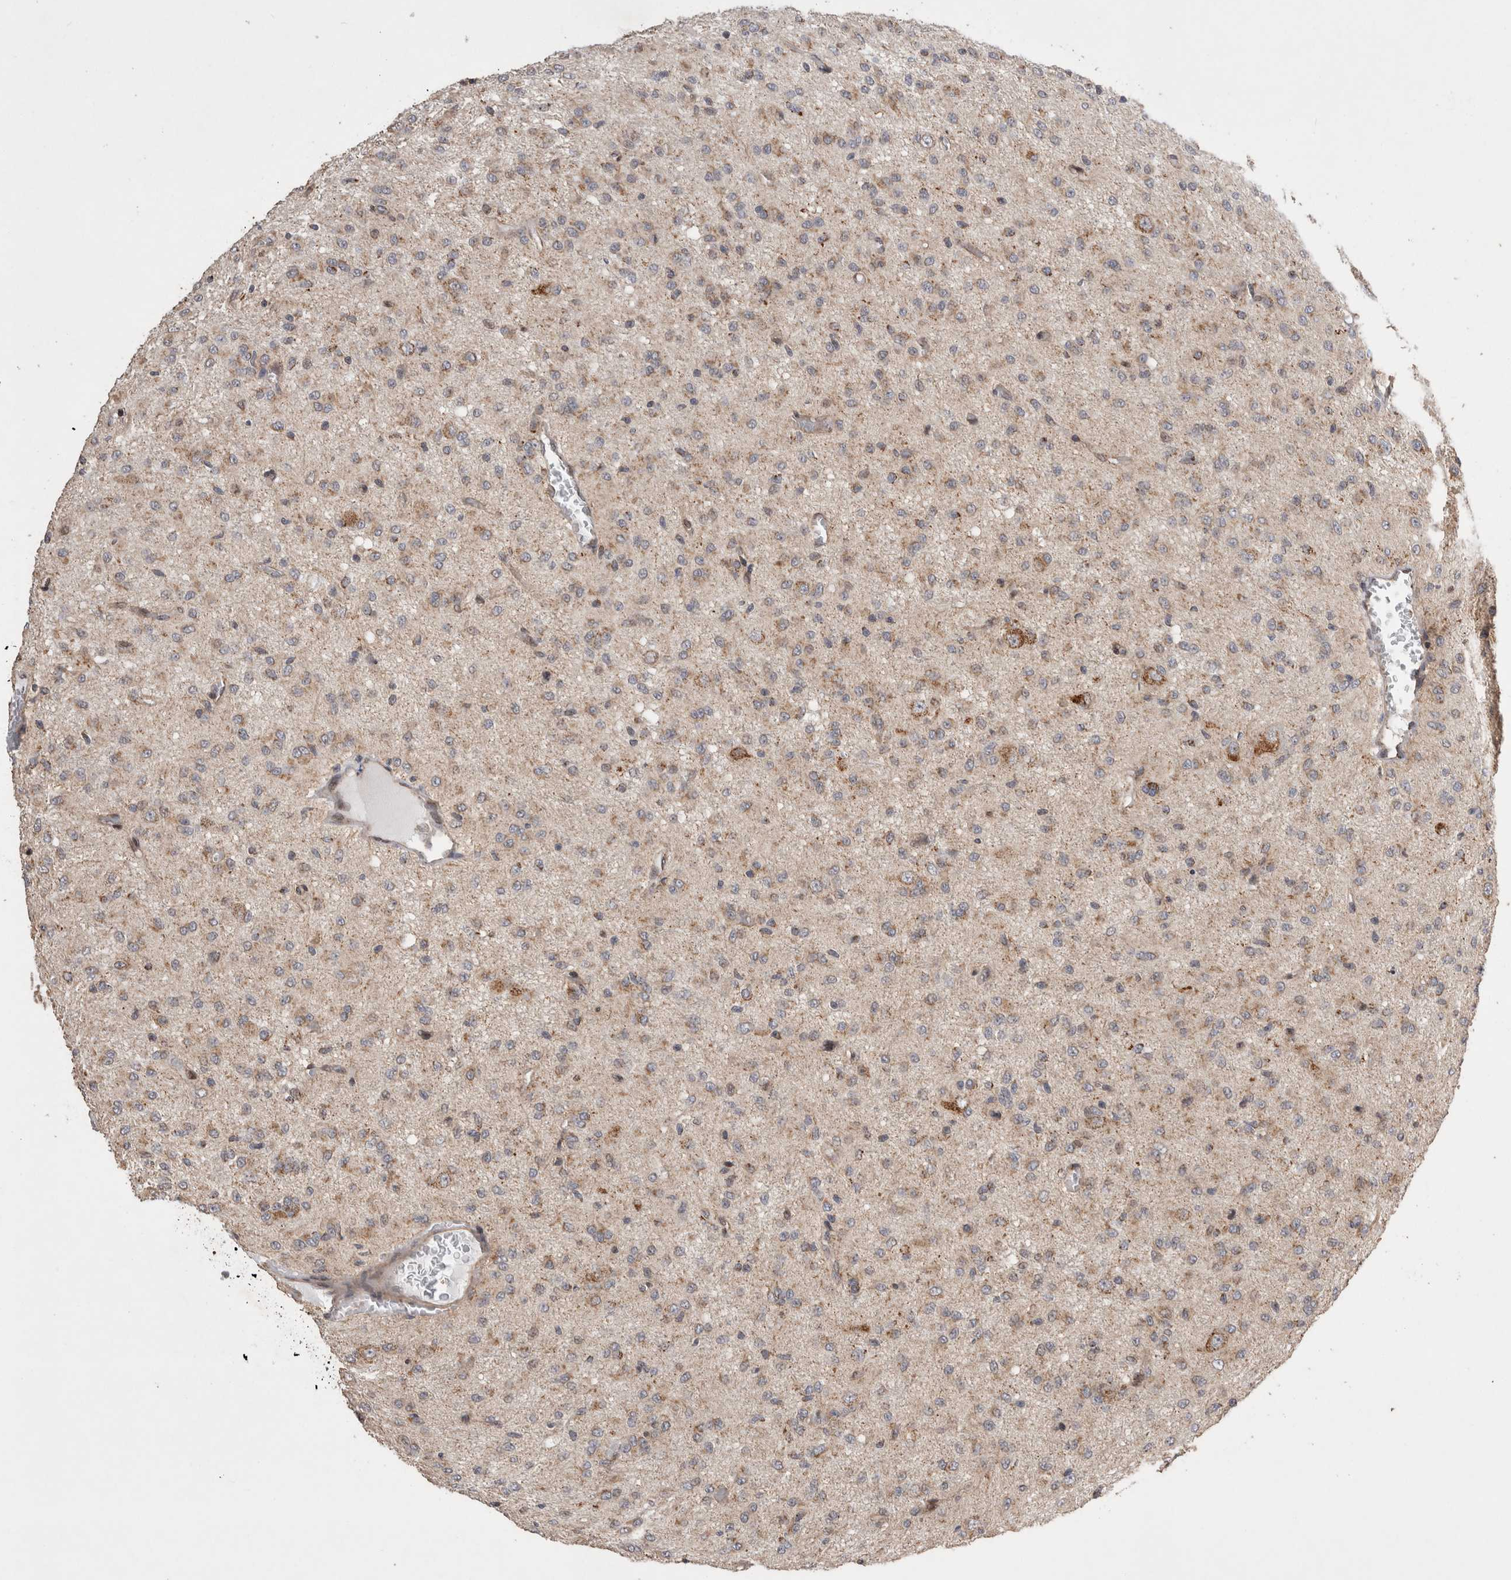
{"staining": {"intensity": "weak", "quantity": "25%-75%", "location": "cytoplasmic/membranous"}, "tissue": "glioma", "cell_type": "Tumor cells", "image_type": "cancer", "snomed": [{"axis": "morphology", "description": "Glioma, malignant, High grade"}, {"axis": "topography", "description": "Brain"}], "caption": "Tumor cells reveal weak cytoplasmic/membranous positivity in approximately 25%-75% of cells in malignant glioma (high-grade). (brown staining indicates protein expression, while blue staining denotes nuclei).", "gene": "MRPL37", "patient": {"sex": "female", "age": 59}}